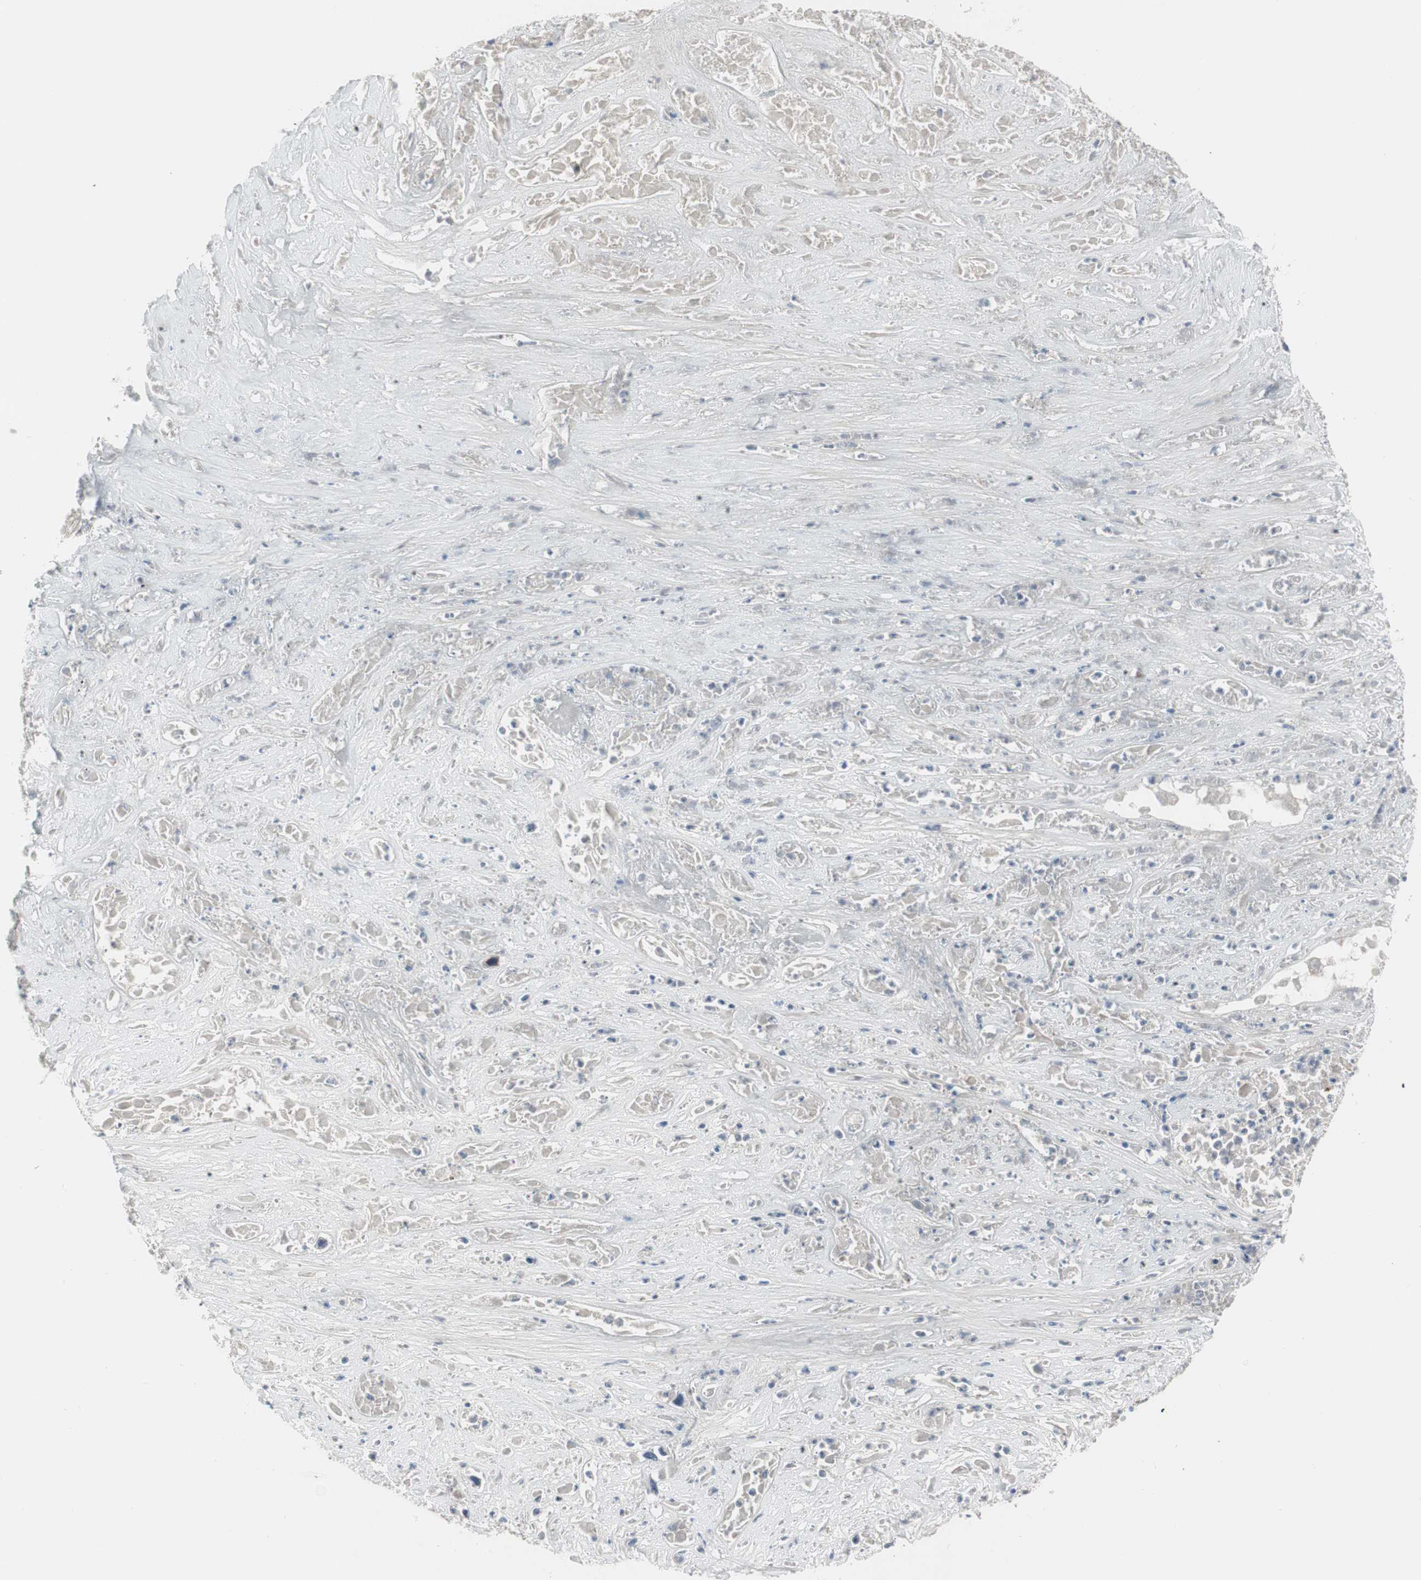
{"staining": {"intensity": "negative", "quantity": "none", "location": "none"}, "tissue": "lung cancer", "cell_type": "Tumor cells", "image_type": "cancer", "snomed": [{"axis": "morphology", "description": "Squamous cell carcinoma, NOS"}, {"axis": "topography", "description": "Lung"}], "caption": "The IHC photomicrograph has no significant expression in tumor cells of squamous cell carcinoma (lung) tissue. (DAB immunohistochemistry (IHC) with hematoxylin counter stain).", "gene": "PIGR", "patient": {"sex": "male", "age": 71}}